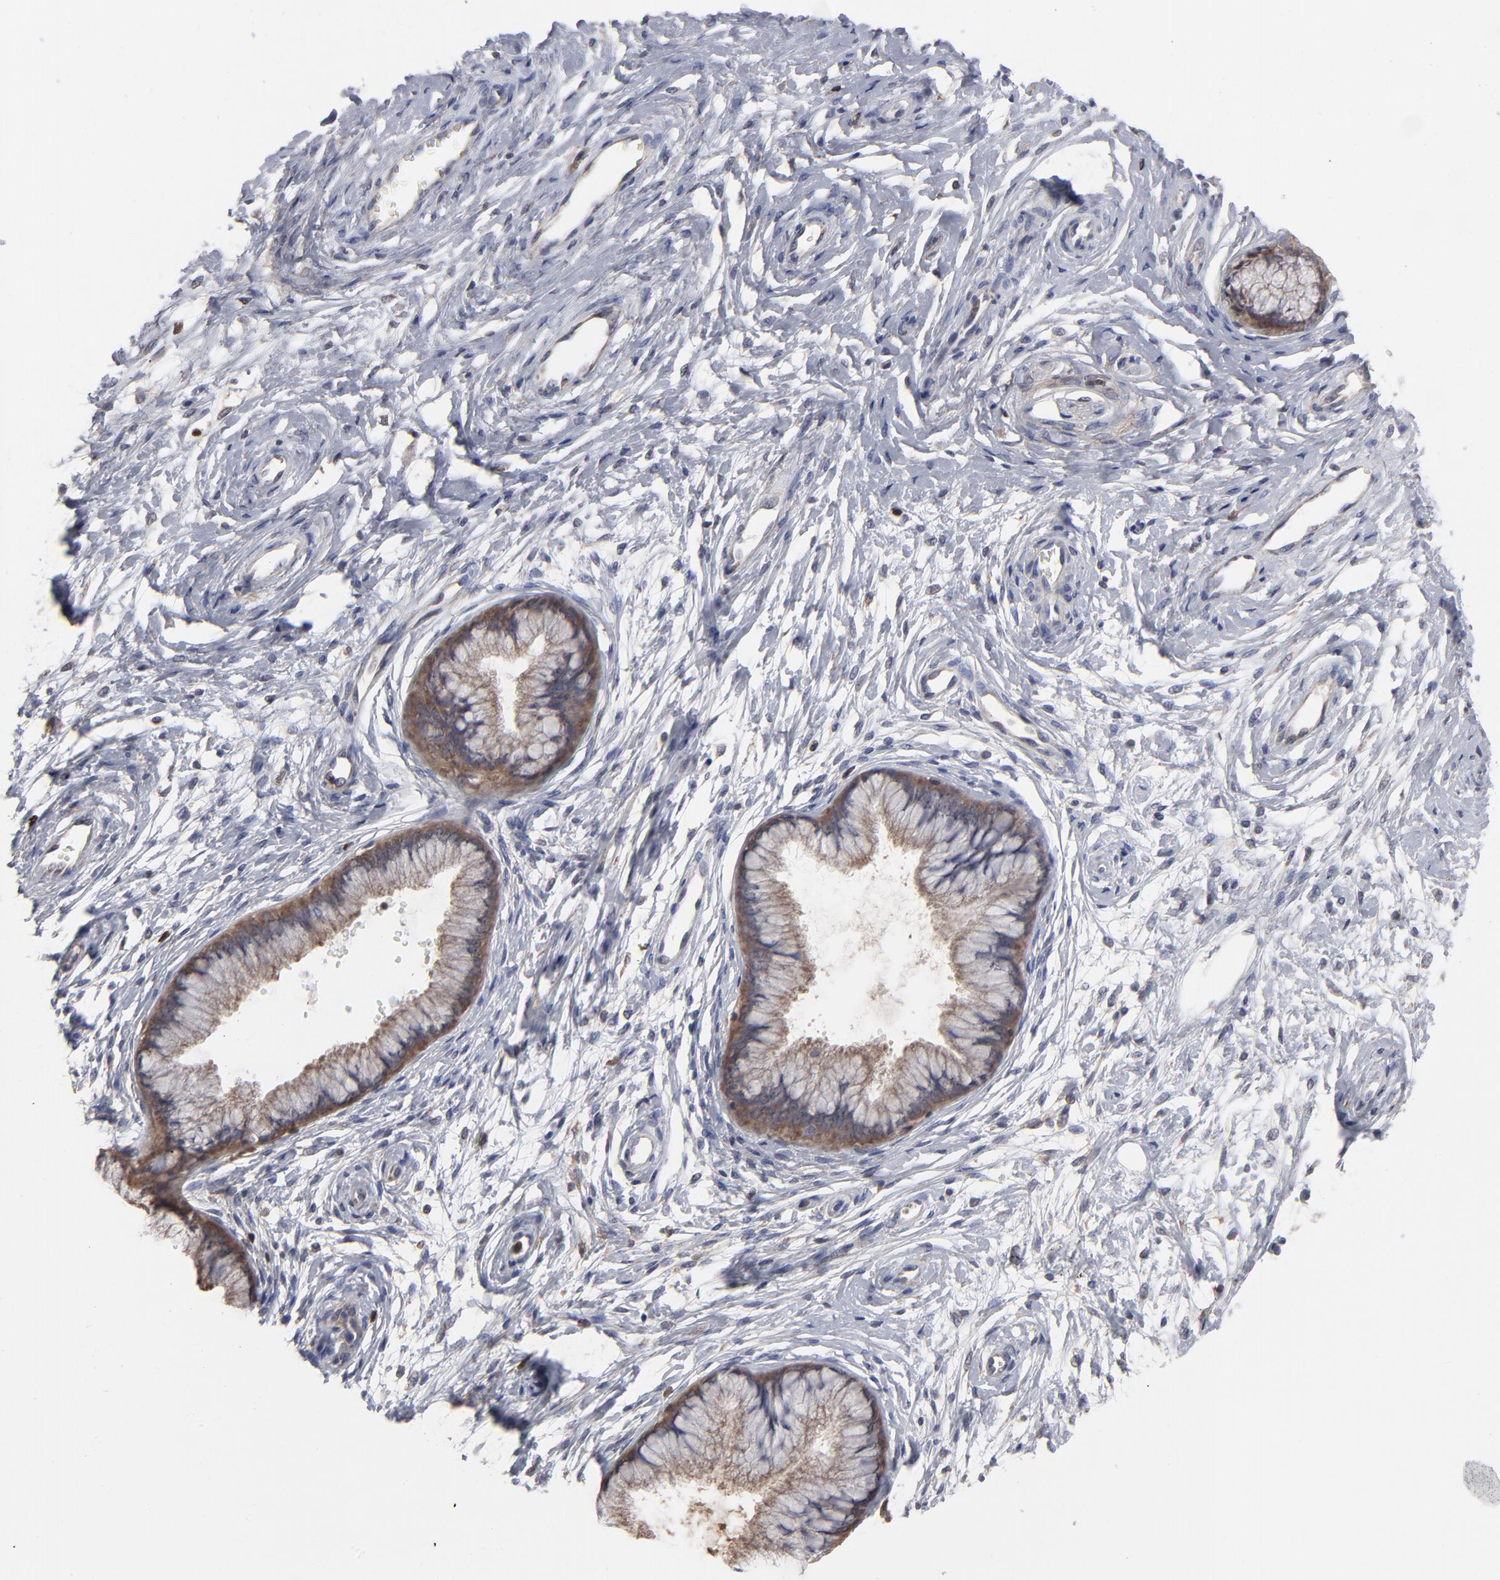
{"staining": {"intensity": "moderate", "quantity": ">75%", "location": "cytoplasmic/membranous"}, "tissue": "cervix", "cell_type": "Glandular cells", "image_type": "normal", "snomed": [{"axis": "morphology", "description": "Normal tissue, NOS"}, {"axis": "topography", "description": "Cervix"}], "caption": "A brown stain highlights moderate cytoplasmic/membranous positivity of a protein in glandular cells of benign cervix.", "gene": "MAP2K1", "patient": {"sex": "female", "age": 39}}